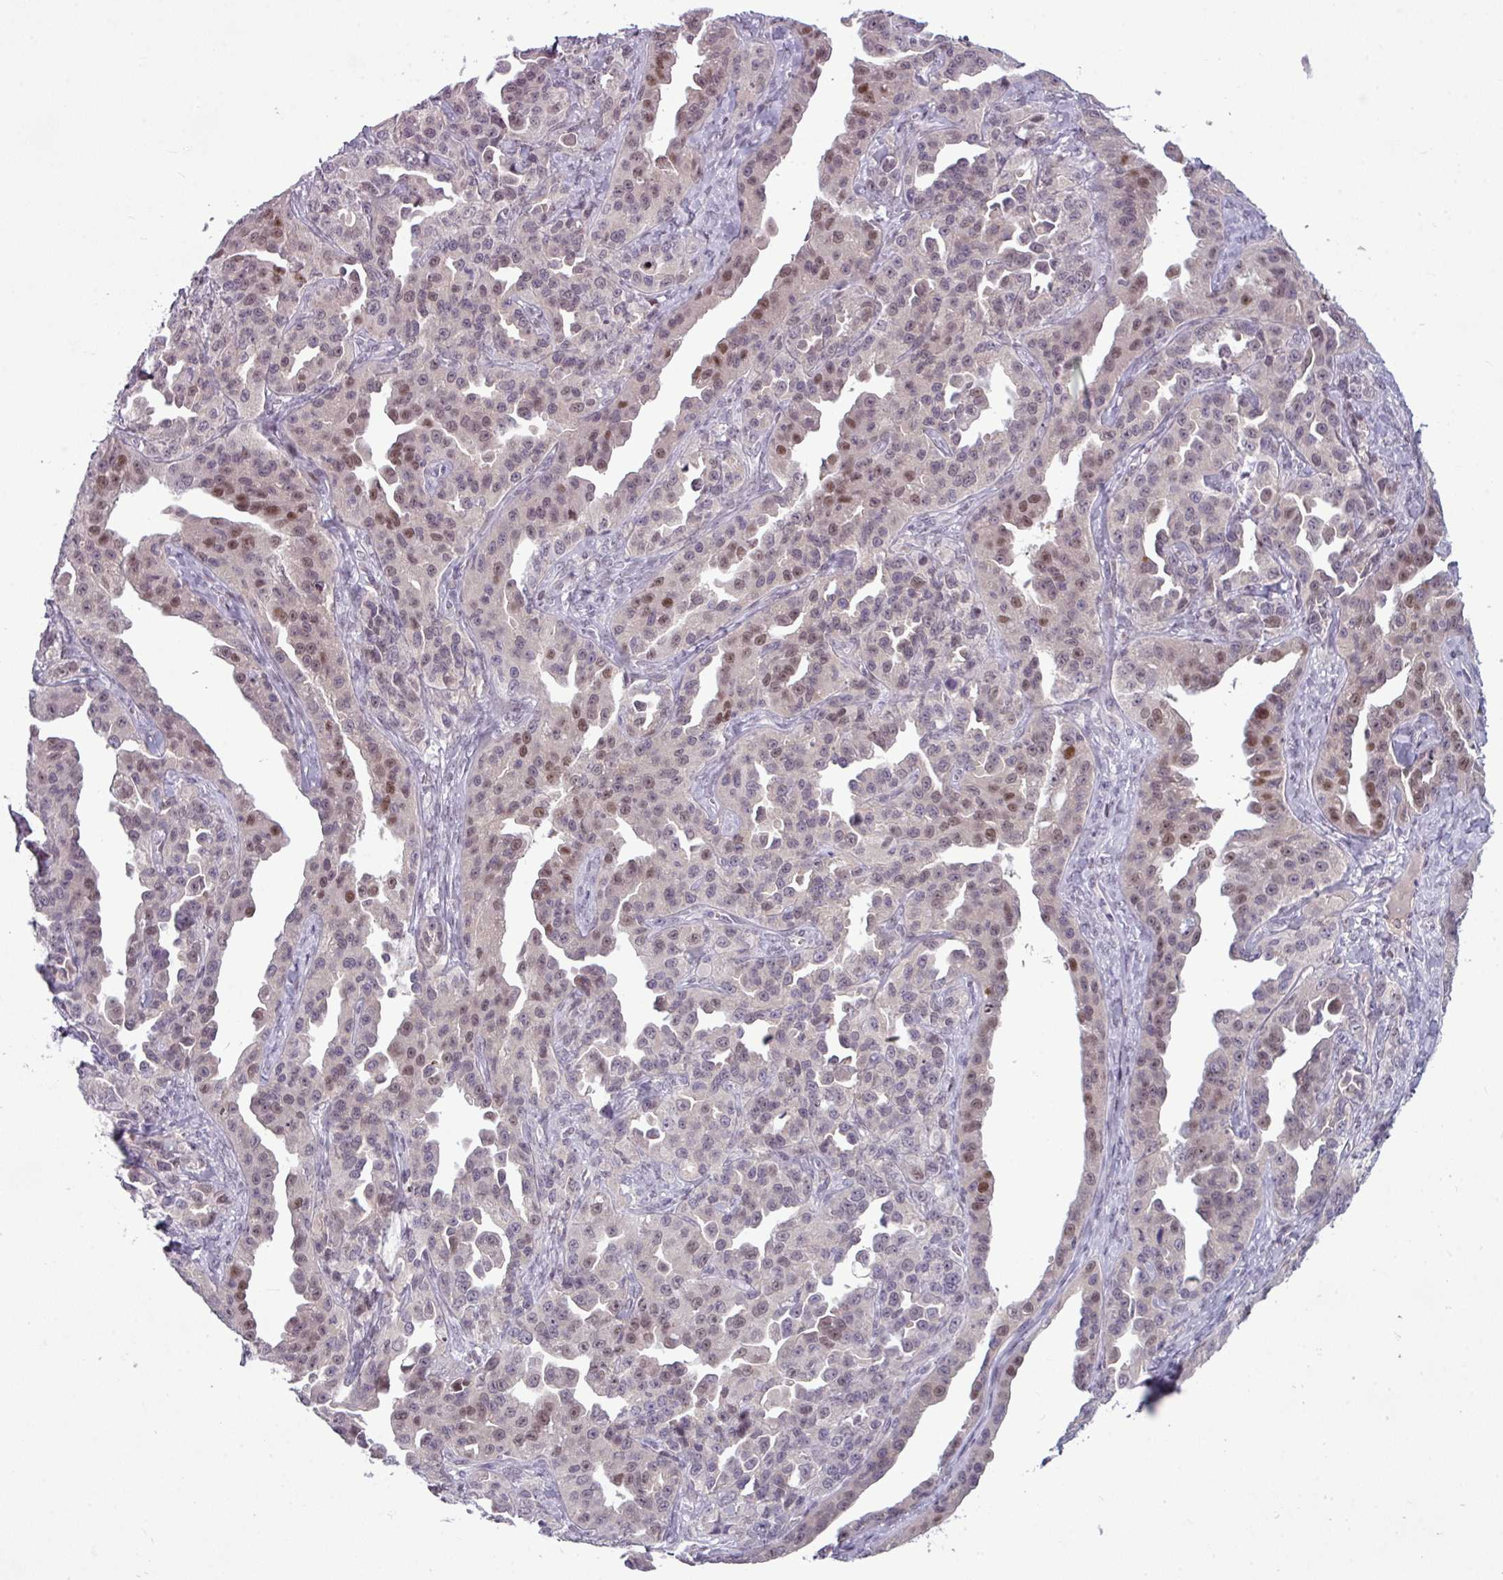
{"staining": {"intensity": "weak", "quantity": "25%-75%", "location": "nuclear"}, "tissue": "ovarian cancer", "cell_type": "Tumor cells", "image_type": "cancer", "snomed": [{"axis": "morphology", "description": "Cystadenocarcinoma, serous, NOS"}, {"axis": "topography", "description": "Ovary"}], "caption": "Serous cystadenocarcinoma (ovarian) was stained to show a protein in brown. There is low levels of weak nuclear expression in approximately 25%-75% of tumor cells.", "gene": "SLC66A2", "patient": {"sex": "female", "age": 75}}